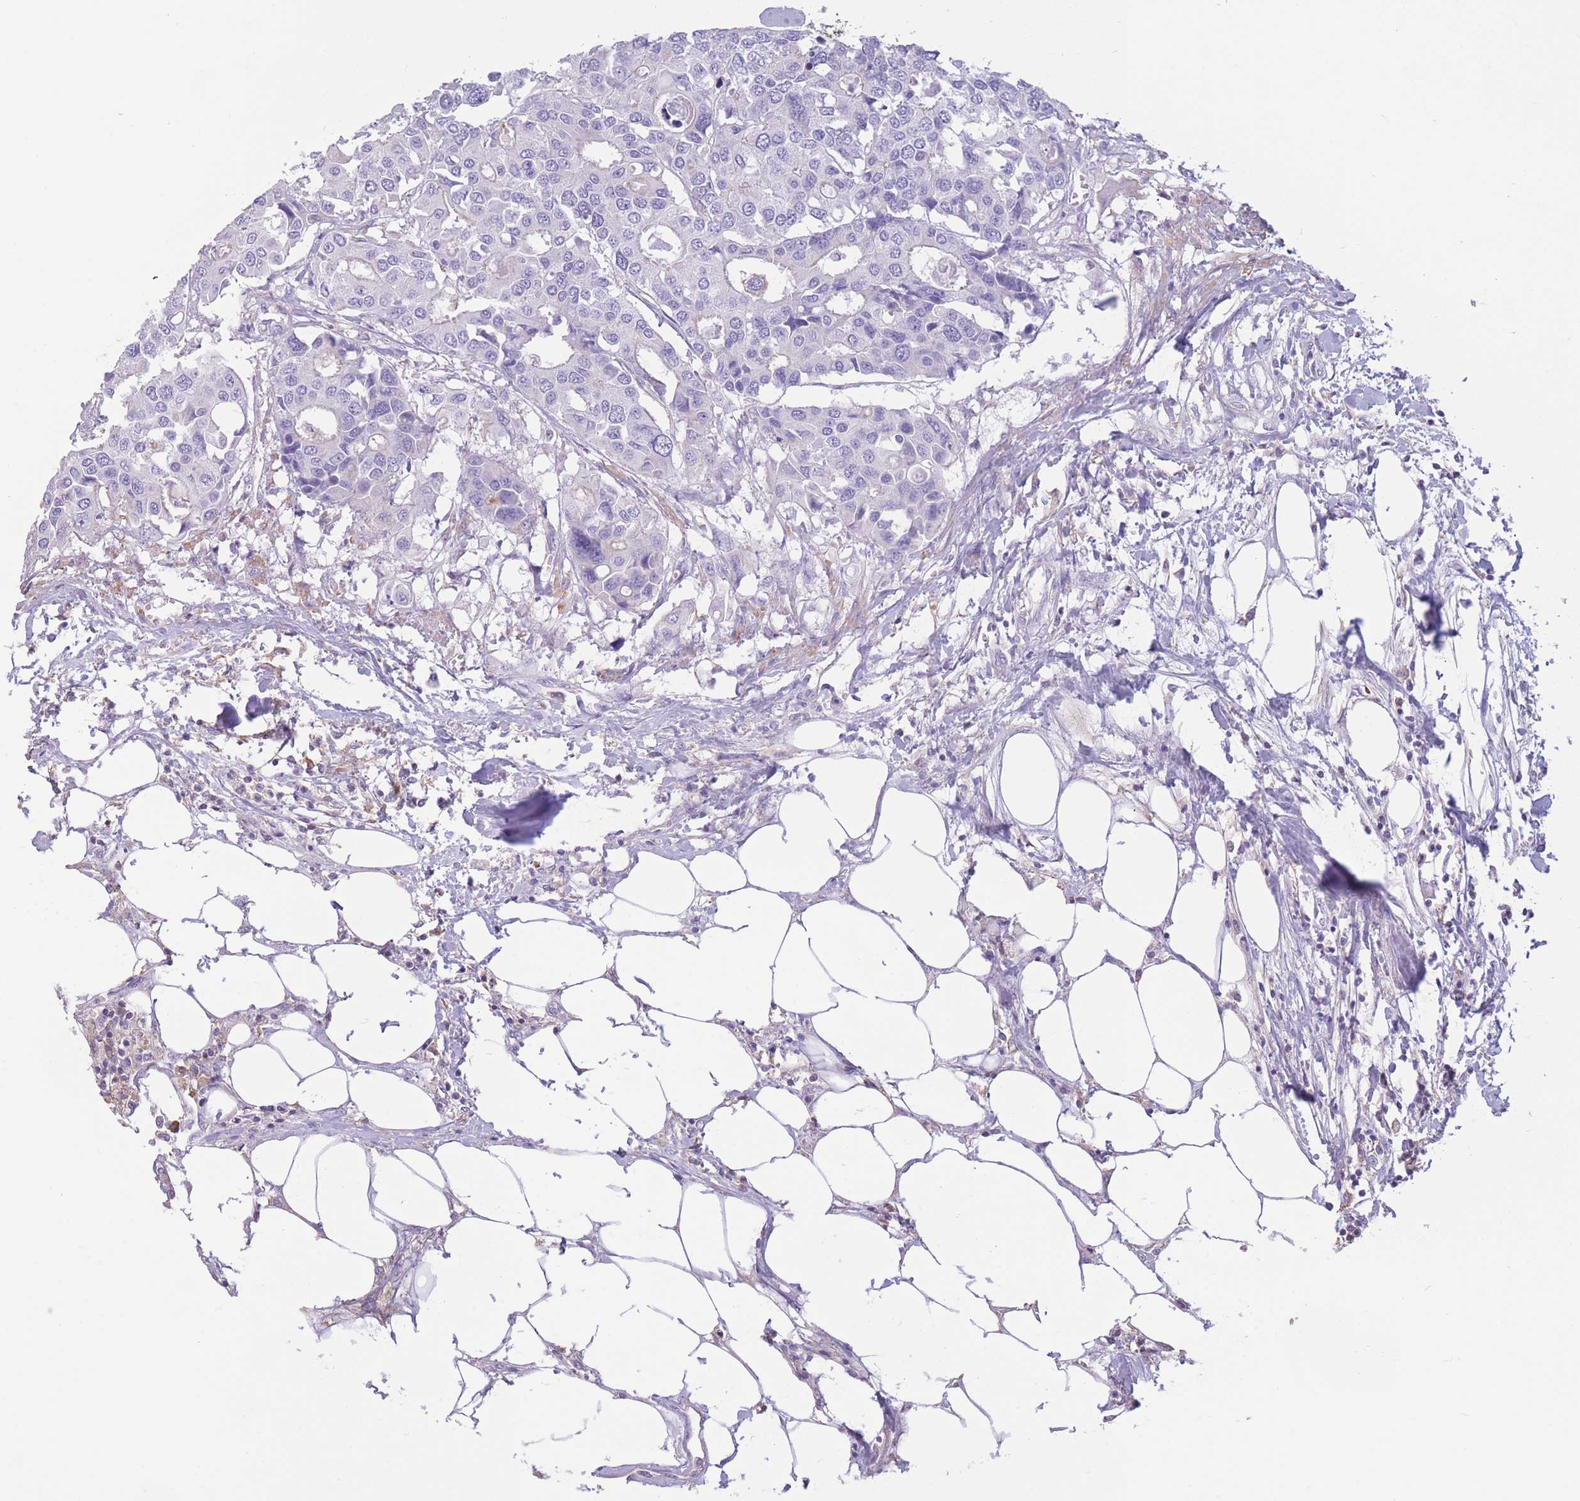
{"staining": {"intensity": "negative", "quantity": "none", "location": "none"}, "tissue": "colorectal cancer", "cell_type": "Tumor cells", "image_type": "cancer", "snomed": [{"axis": "morphology", "description": "Adenocarcinoma, NOS"}, {"axis": "topography", "description": "Colon"}], "caption": "A high-resolution photomicrograph shows IHC staining of colorectal adenocarcinoma, which shows no significant expression in tumor cells.", "gene": "PDHA1", "patient": {"sex": "male", "age": 77}}